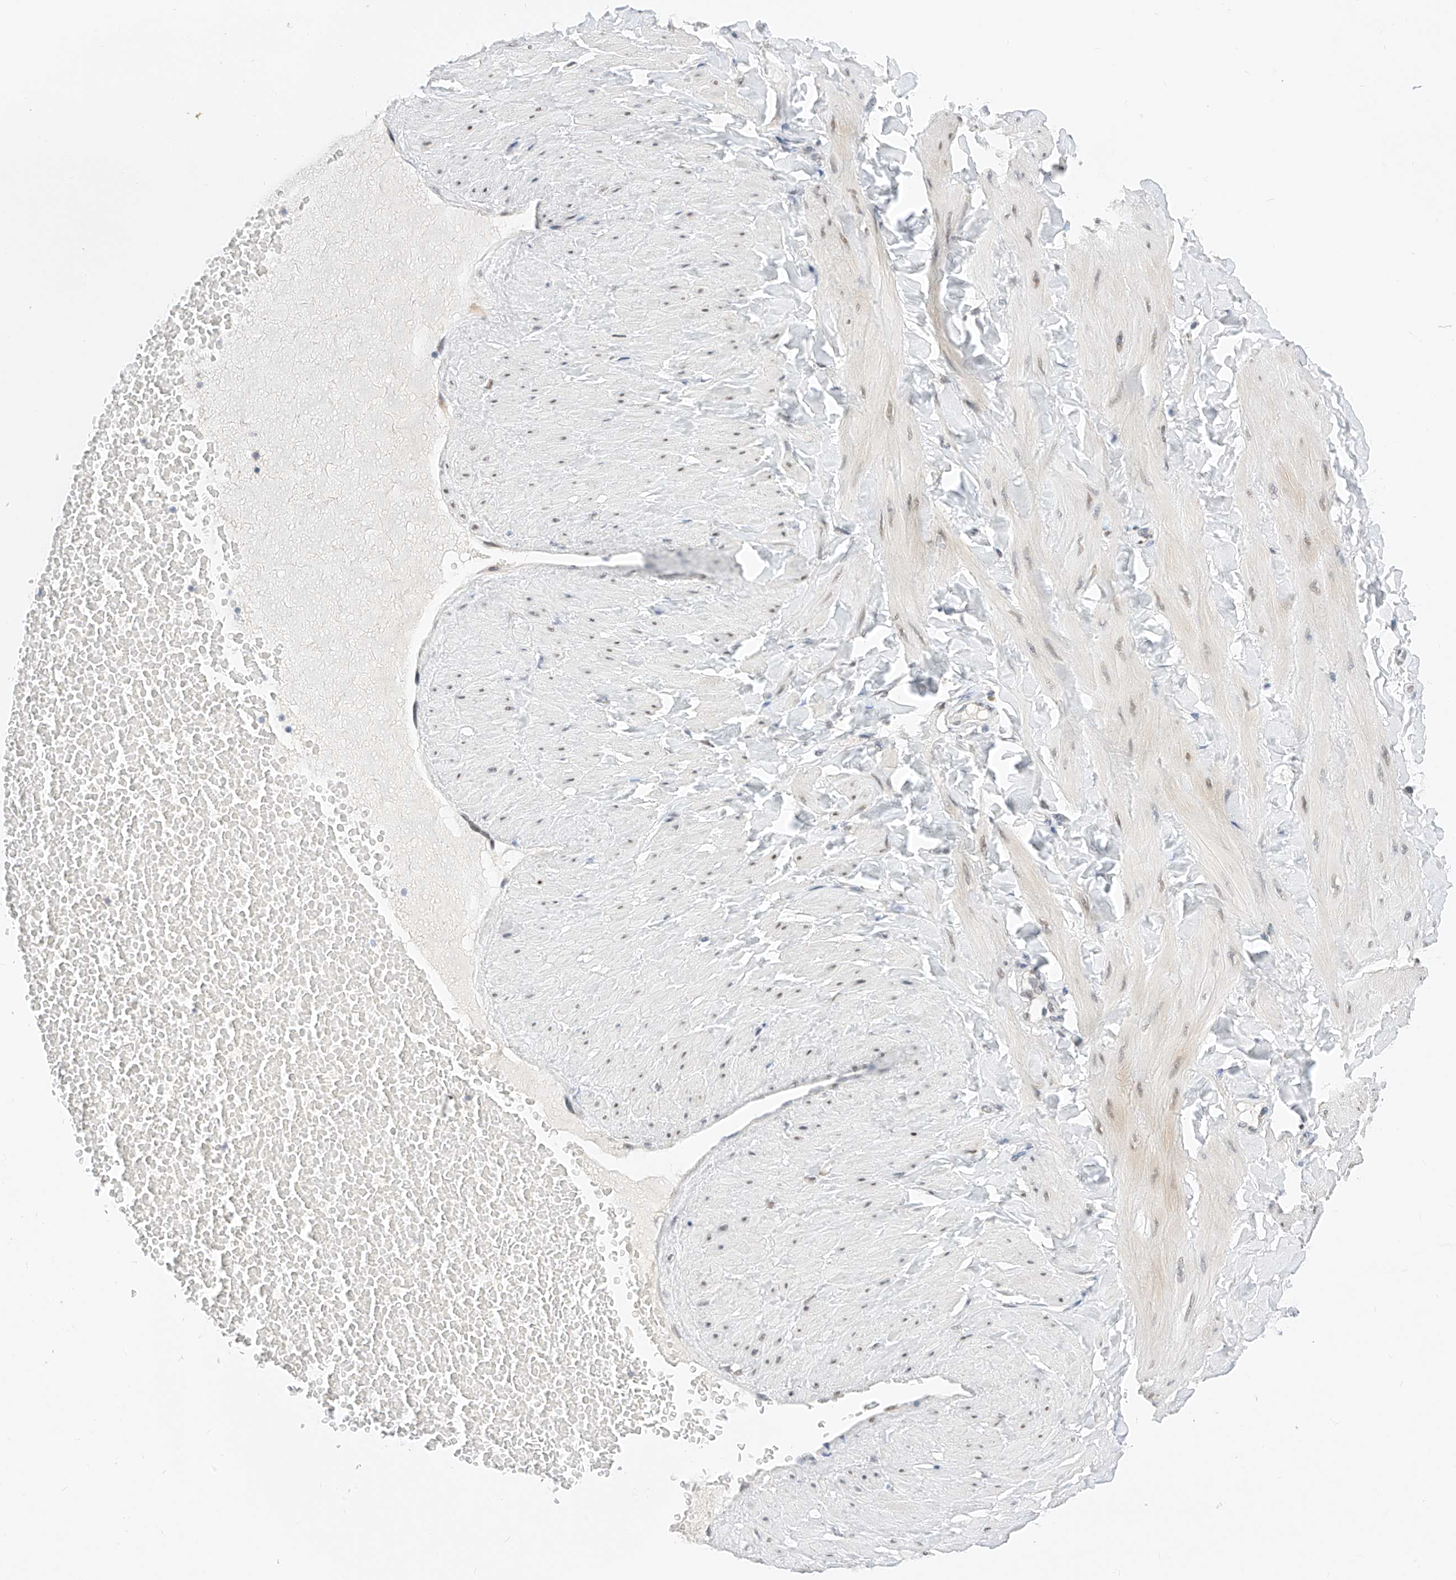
{"staining": {"intensity": "negative", "quantity": "none", "location": "none"}, "tissue": "adipose tissue", "cell_type": "Adipocytes", "image_type": "normal", "snomed": [{"axis": "morphology", "description": "Normal tissue, NOS"}, {"axis": "topography", "description": "Adipose tissue"}, {"axis": "topography", "description": "Vascular tissue"}, {"axis": "topography", "description": "Peripheral nerve tissue"}], "caption": "Immunohistochemistry histopathology image of unremarkable adipose tissue stained for a protein (brown), which reveals no positivity in adipocytes.", "gene": "KCNJ1", "patient": {"sex": "male", "age": 25}}